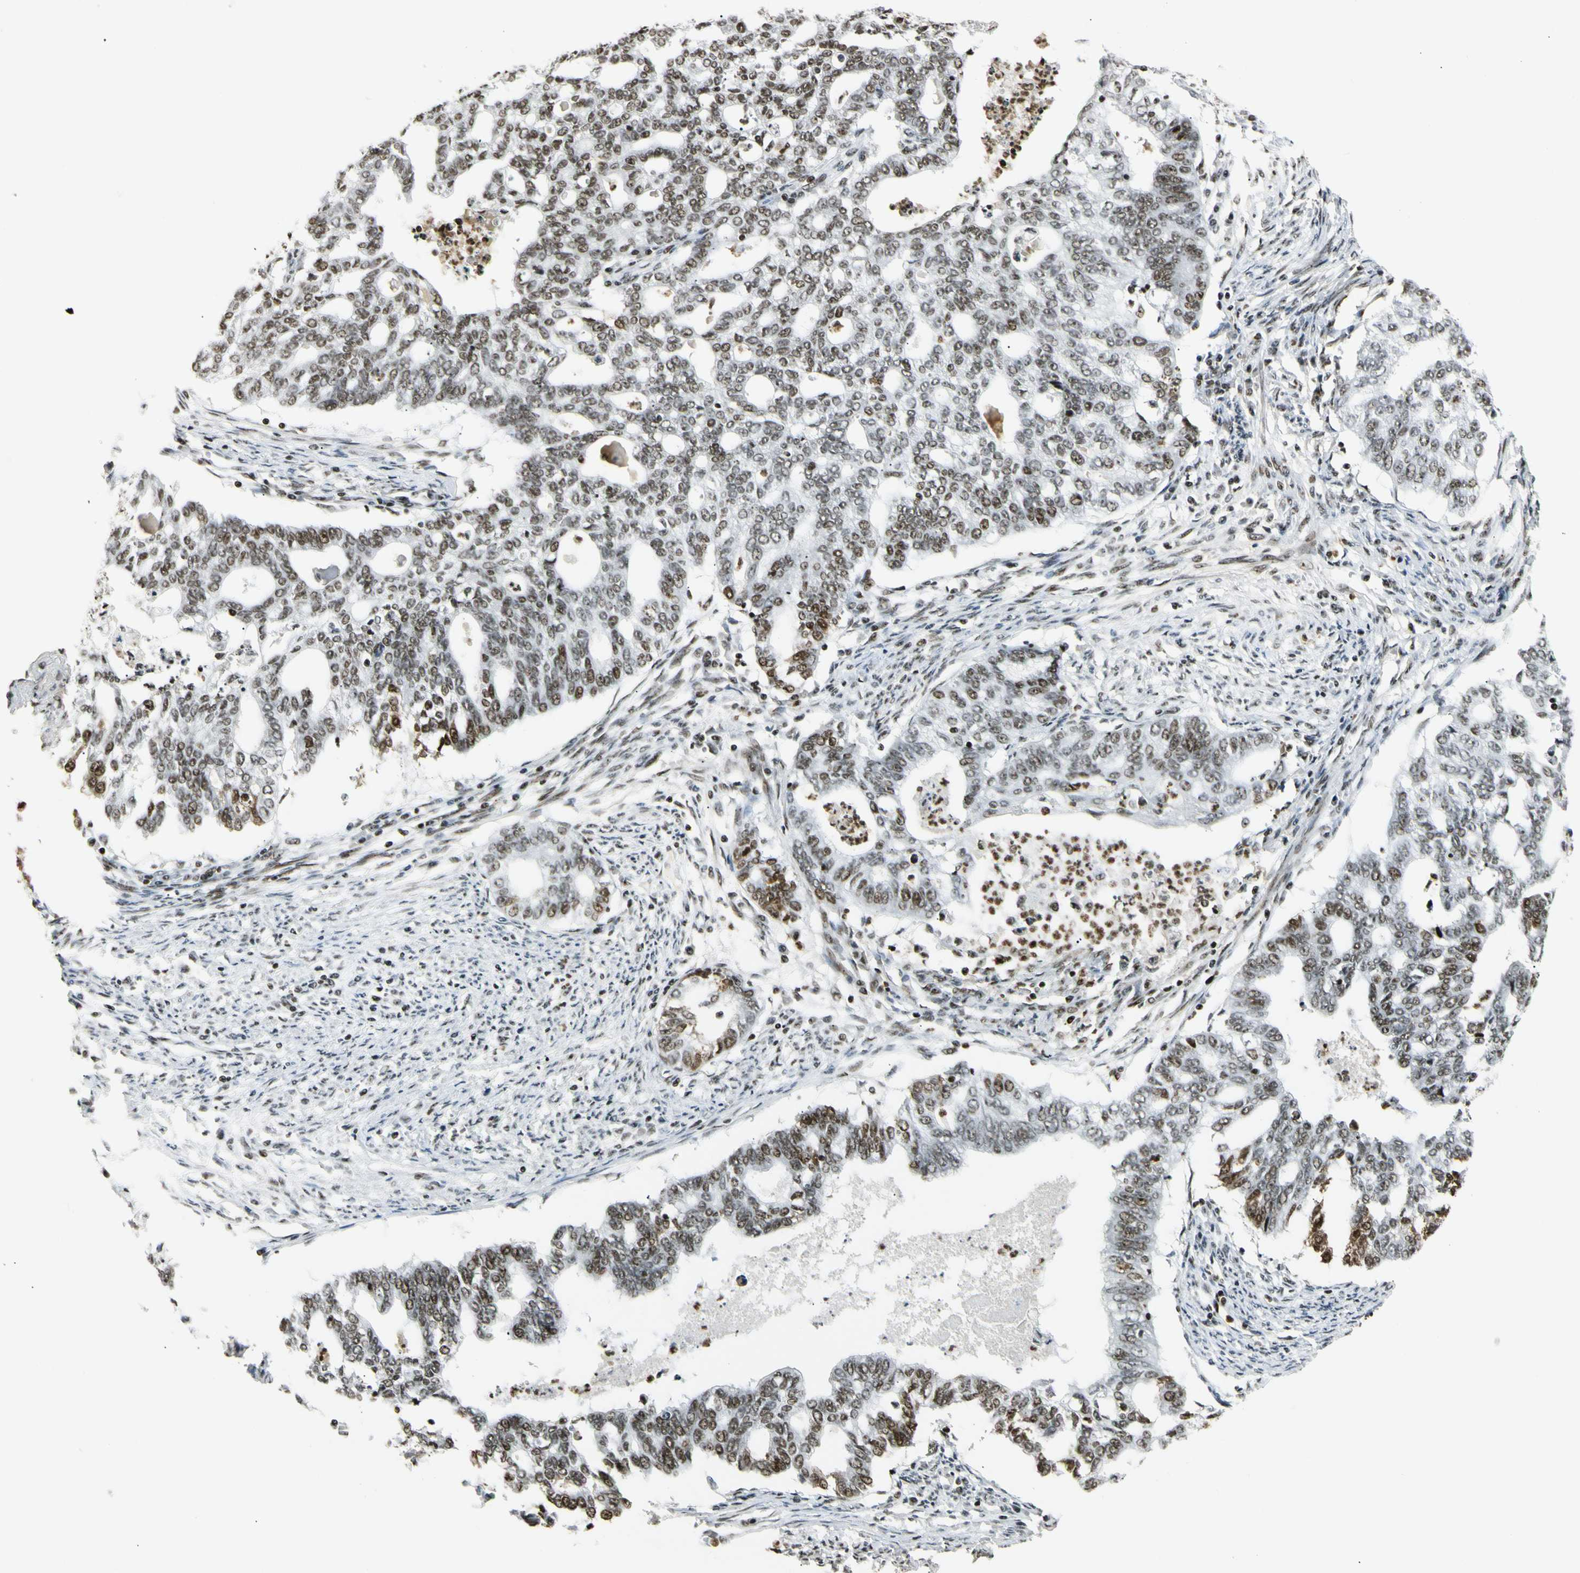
{"staining": {"intensity": "strong", "quantity": ">75%", "location": "nuclear"}, "tissue": "endometrial cancer", "cell_type": "Tumor cells", "image_type": "cancer", "snomed": [{"axis": "morphology", "description": "Adenocarcinoma, NOS"}, {"axis": "topography", "description": "Endometrium"}], "caption": "A high-resolution histopathology image shows immunohistochemistry staining of endometrial cancer, which demonstrates strong nuclear positivity in about >75% of tumor cells. The protein is stained brown, and the nuclei are stained in blue (DAB (3,3'-diaminobenzidine) IHC with brightfield microscopy, high magnification).", "gene": "UBTF", "patient": {"sex": "female", "age": 79}}